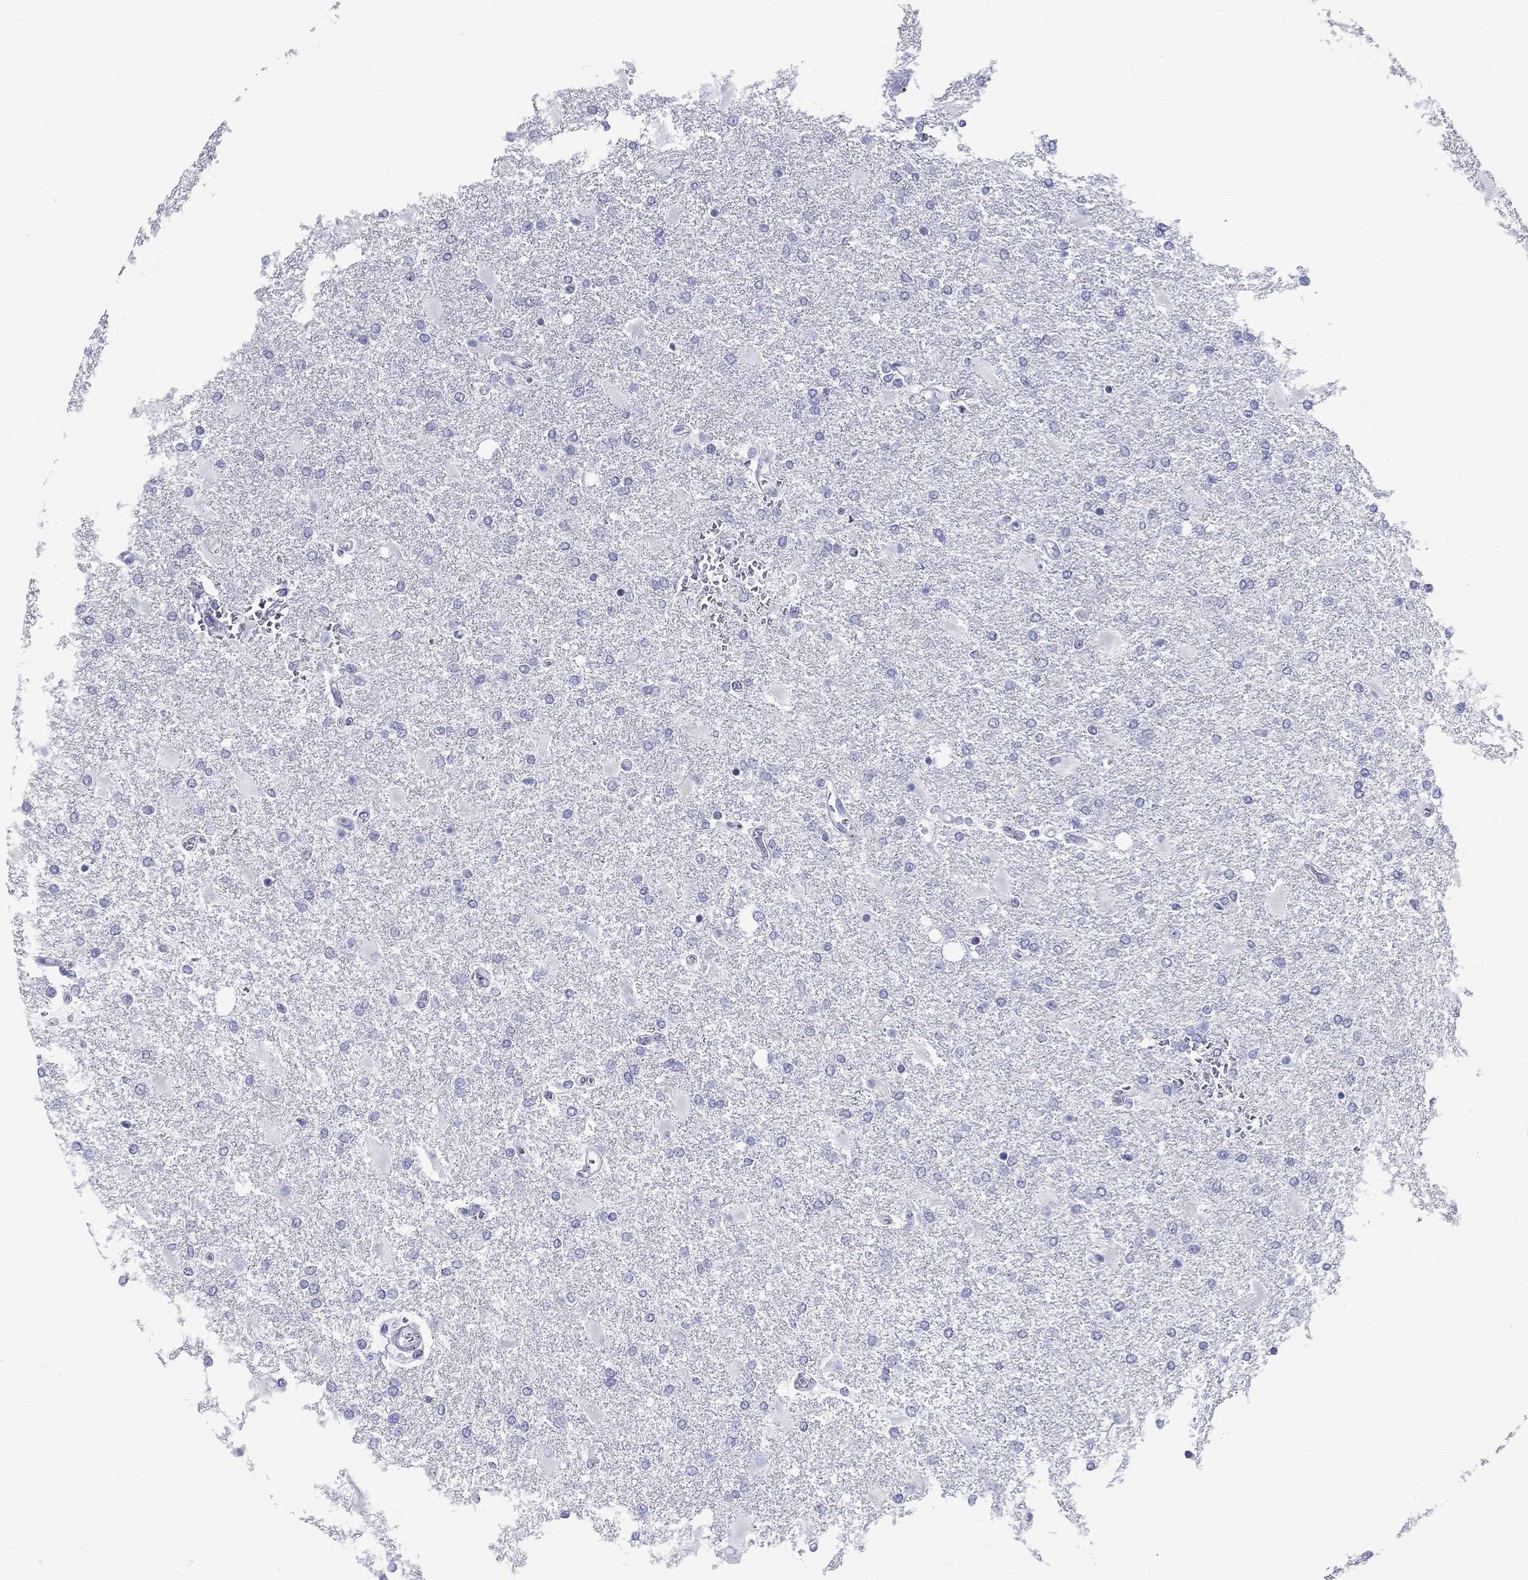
{"staining": {"intensity": "negative", "quantity": "none", "location": "none"}, "tissue": "glioma", "cell_type": "Tumor cells", "image_type": "cancer", "snomed": [{"axis": "morphology", "description": "Glioma, malignant, High grade"}, {"axis": "topography", "description": "Cerebral cortex"}], "caption": "High magnification brightfield microscopy of malignant glioma (high-grade) stained with DAB (3,3'-diaminobenzidine) (brown) and counterstained with hematoxylin (blue): tumor cells show no significant expression. Brightfield microscopy of immunohistochemistry stained with DAB (3,3'-diaminobenzidine) (brown) and hematoxylin (blue), captured at high magnification.", "gene": "CEP43", "patient": {"sex": "male", "age": 79}}